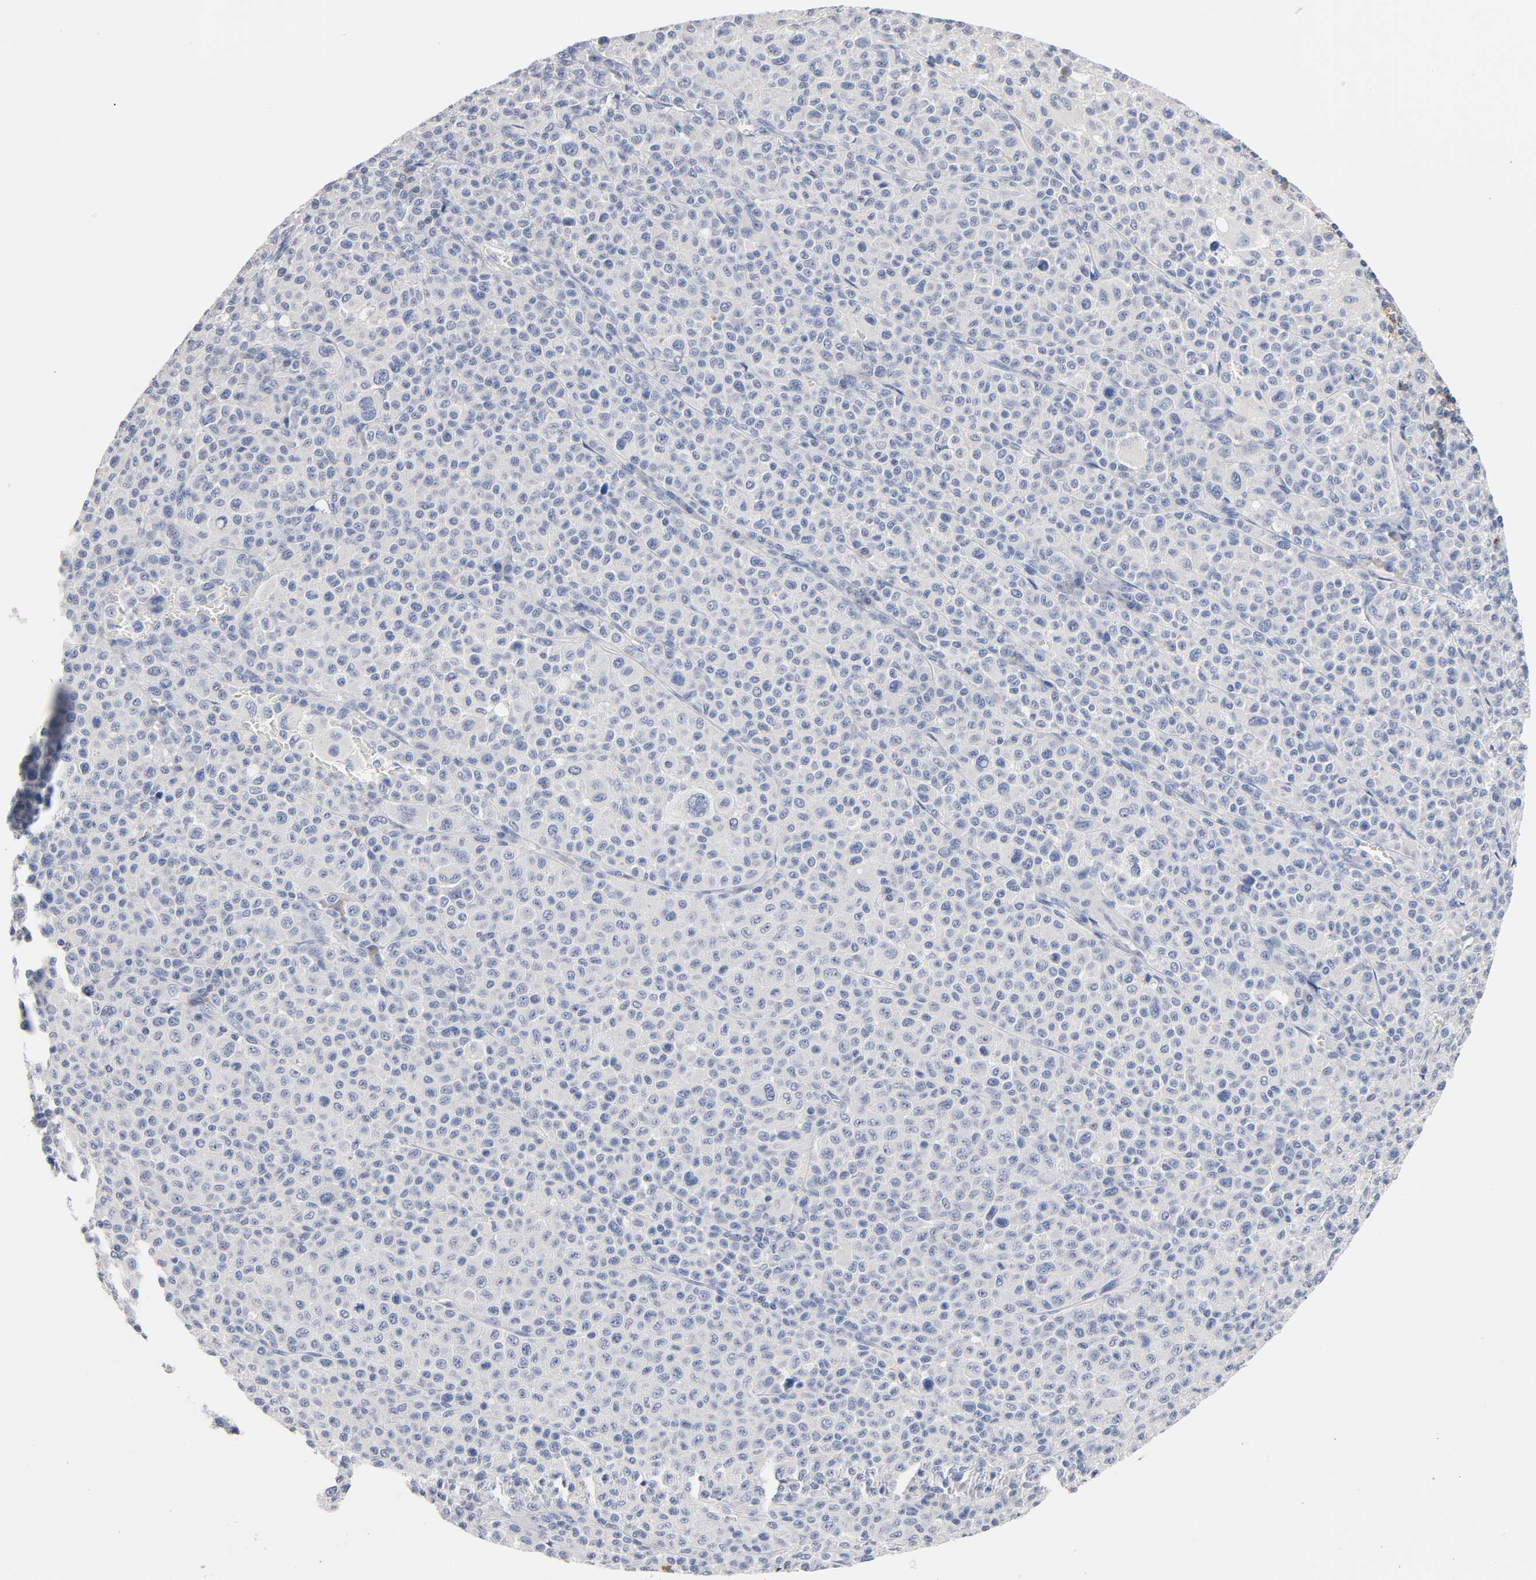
{"staining": {"intensity": "negative", "quantity": "none", "location": "none"}, "tissue": "melanoma", "cell_type": "Tumor cells", "image_type": "cancer", "snomed": [{"axis": "morphology", "description": "Malignant melanoma, Metastatic site"}, {"axis": "topography", "description": "Skin"}], "caption": "Tumor cells show no significant expression in melanoma. (DAB immunohistochemistry, high magnification).", "gene": "ZCCHC13", "patient": {"sex": "female", "age": 74}}